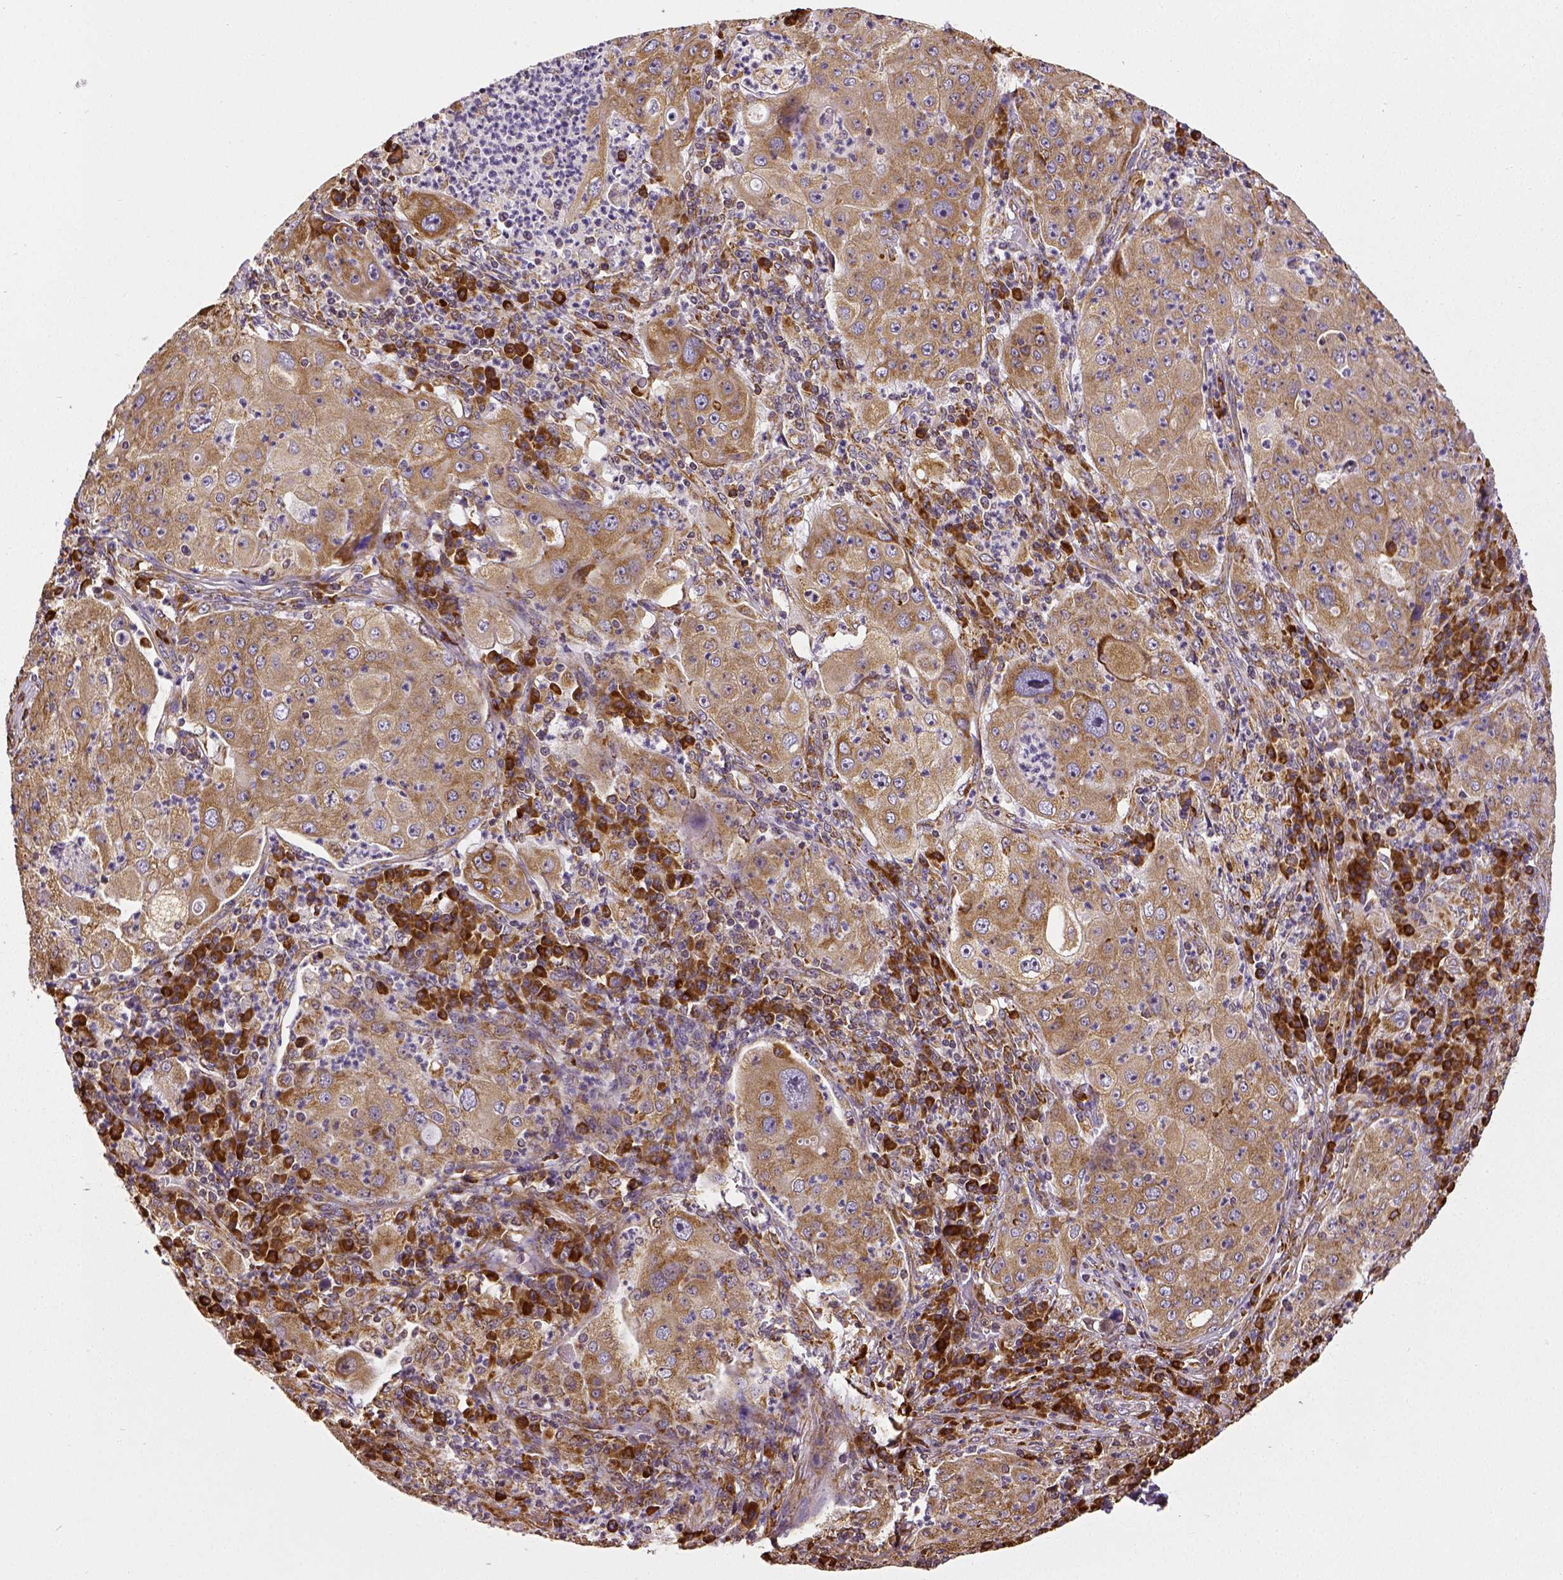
{"staining": {"intensity": "moderate", "quantity": ">75%", "location": "cytoplasmic/membranous"}, "tissue": "lung cancer", "cell_type": "Tumor cells", "image_type": "cancer", "snomed": [{"axis": "morphology", "description": "Squamous cell carcinoma, NOS"}, {"axis": "topography", "description": "Lung"}], "caption": "Tumor cells display medium levels of moderate cytoplasmic/membranous expression in approximately >75% of cells in human lung squamous cell carcinoma.", "gene": "MTDH", "patient": {"sex": "female", "age": 59}}